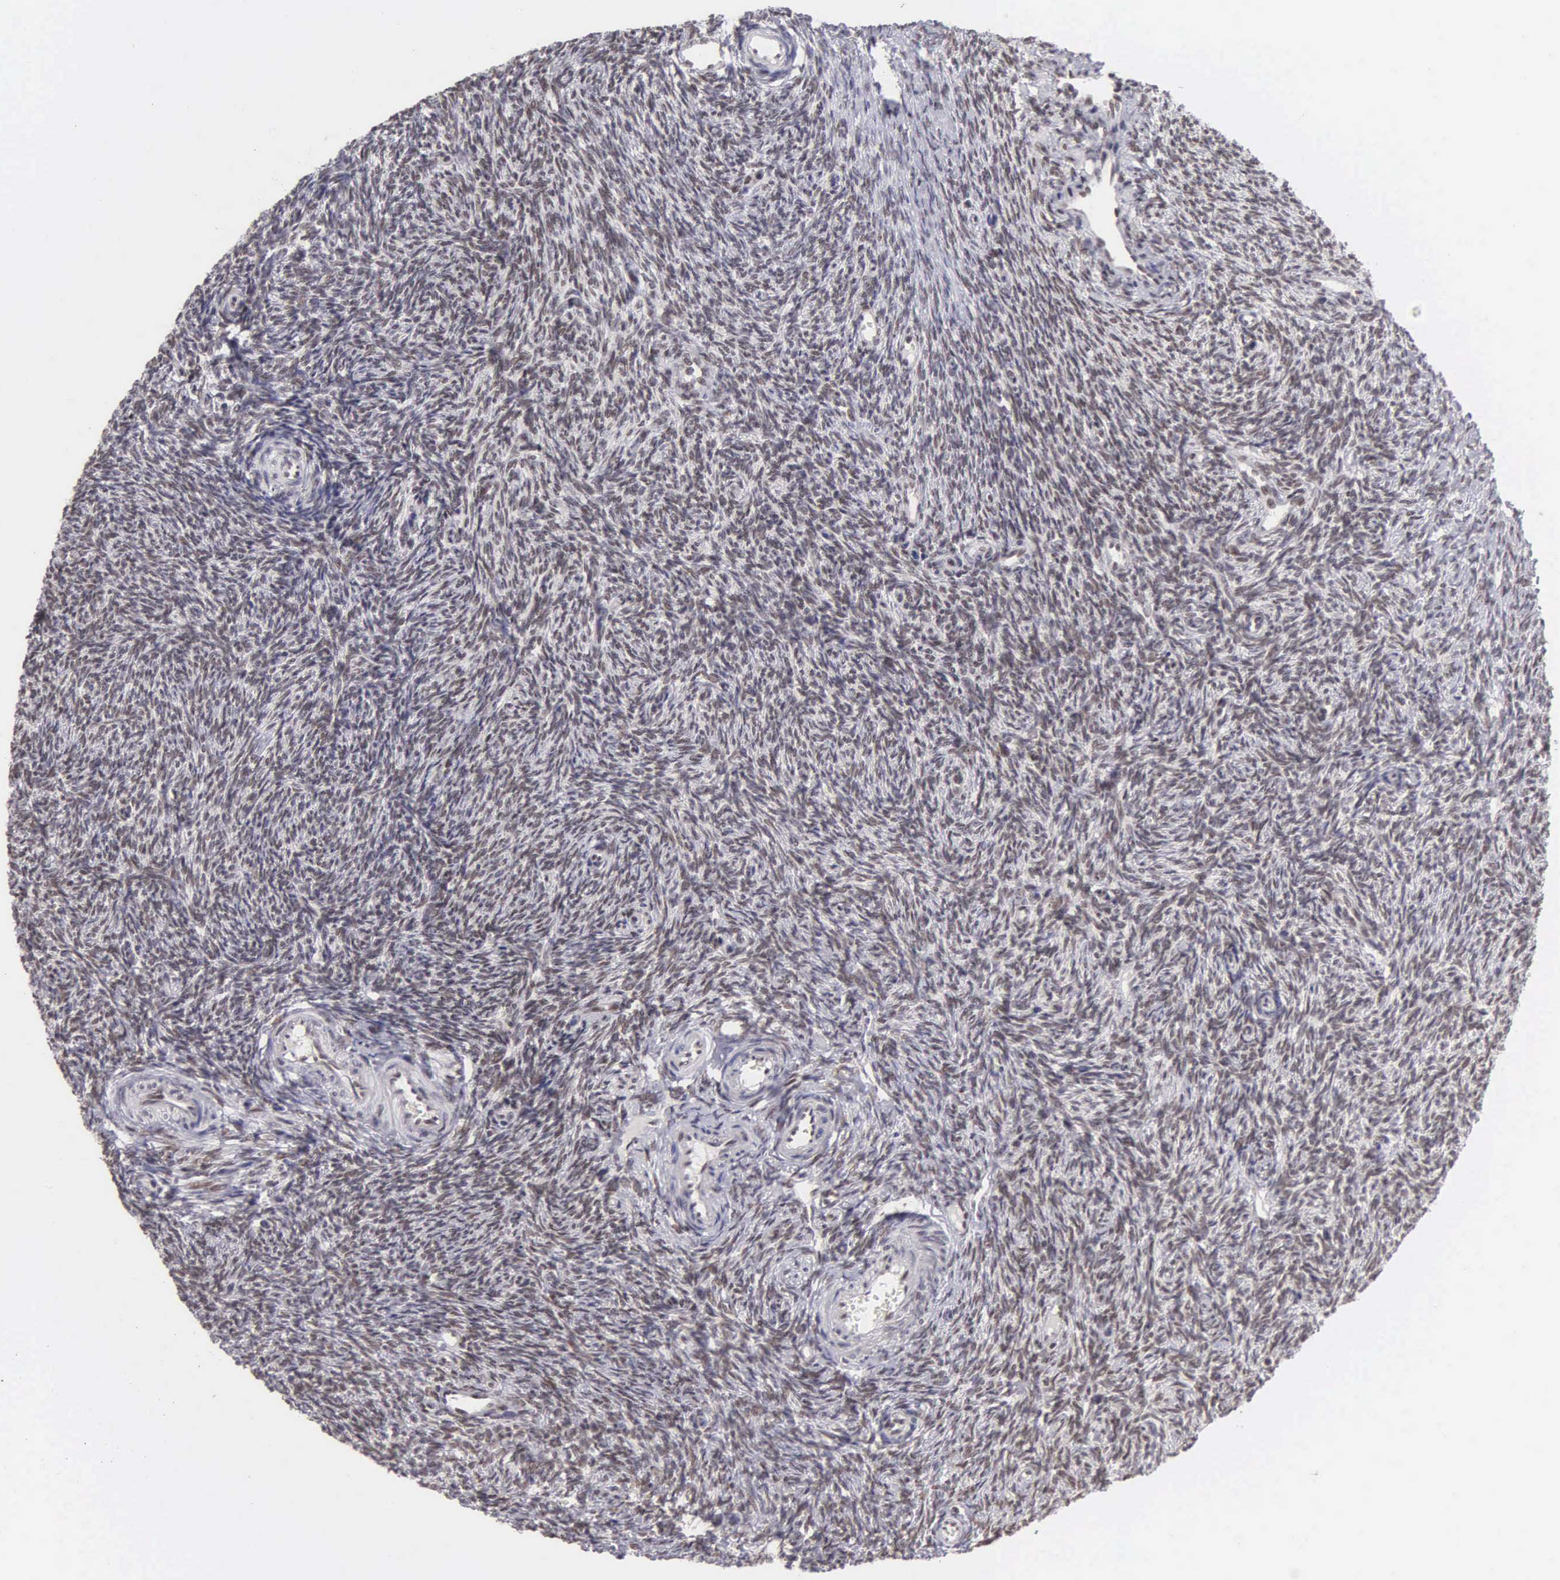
{"staining": {"intensity": "weak", "quantity": "25%-75%", "location": "nuclear"}, "tissue": "ovary", "cell_type": "Follicle cells", "image_type": "normal", "snomed": [{"axis": "morphology", "description": "Normal tissue, NOS"}, {"axis": "topography", "description": "Ovary"}], "caption": "High-power microscopy captured an immunohistochemistry image of unremarkable ovary, revealing weak nuclear expression in approximately 25%-75% of follicle cells. Nuclei are stained in blue.", "gene": "UBR7", "patient": {"sex": "female", "age": 32}}